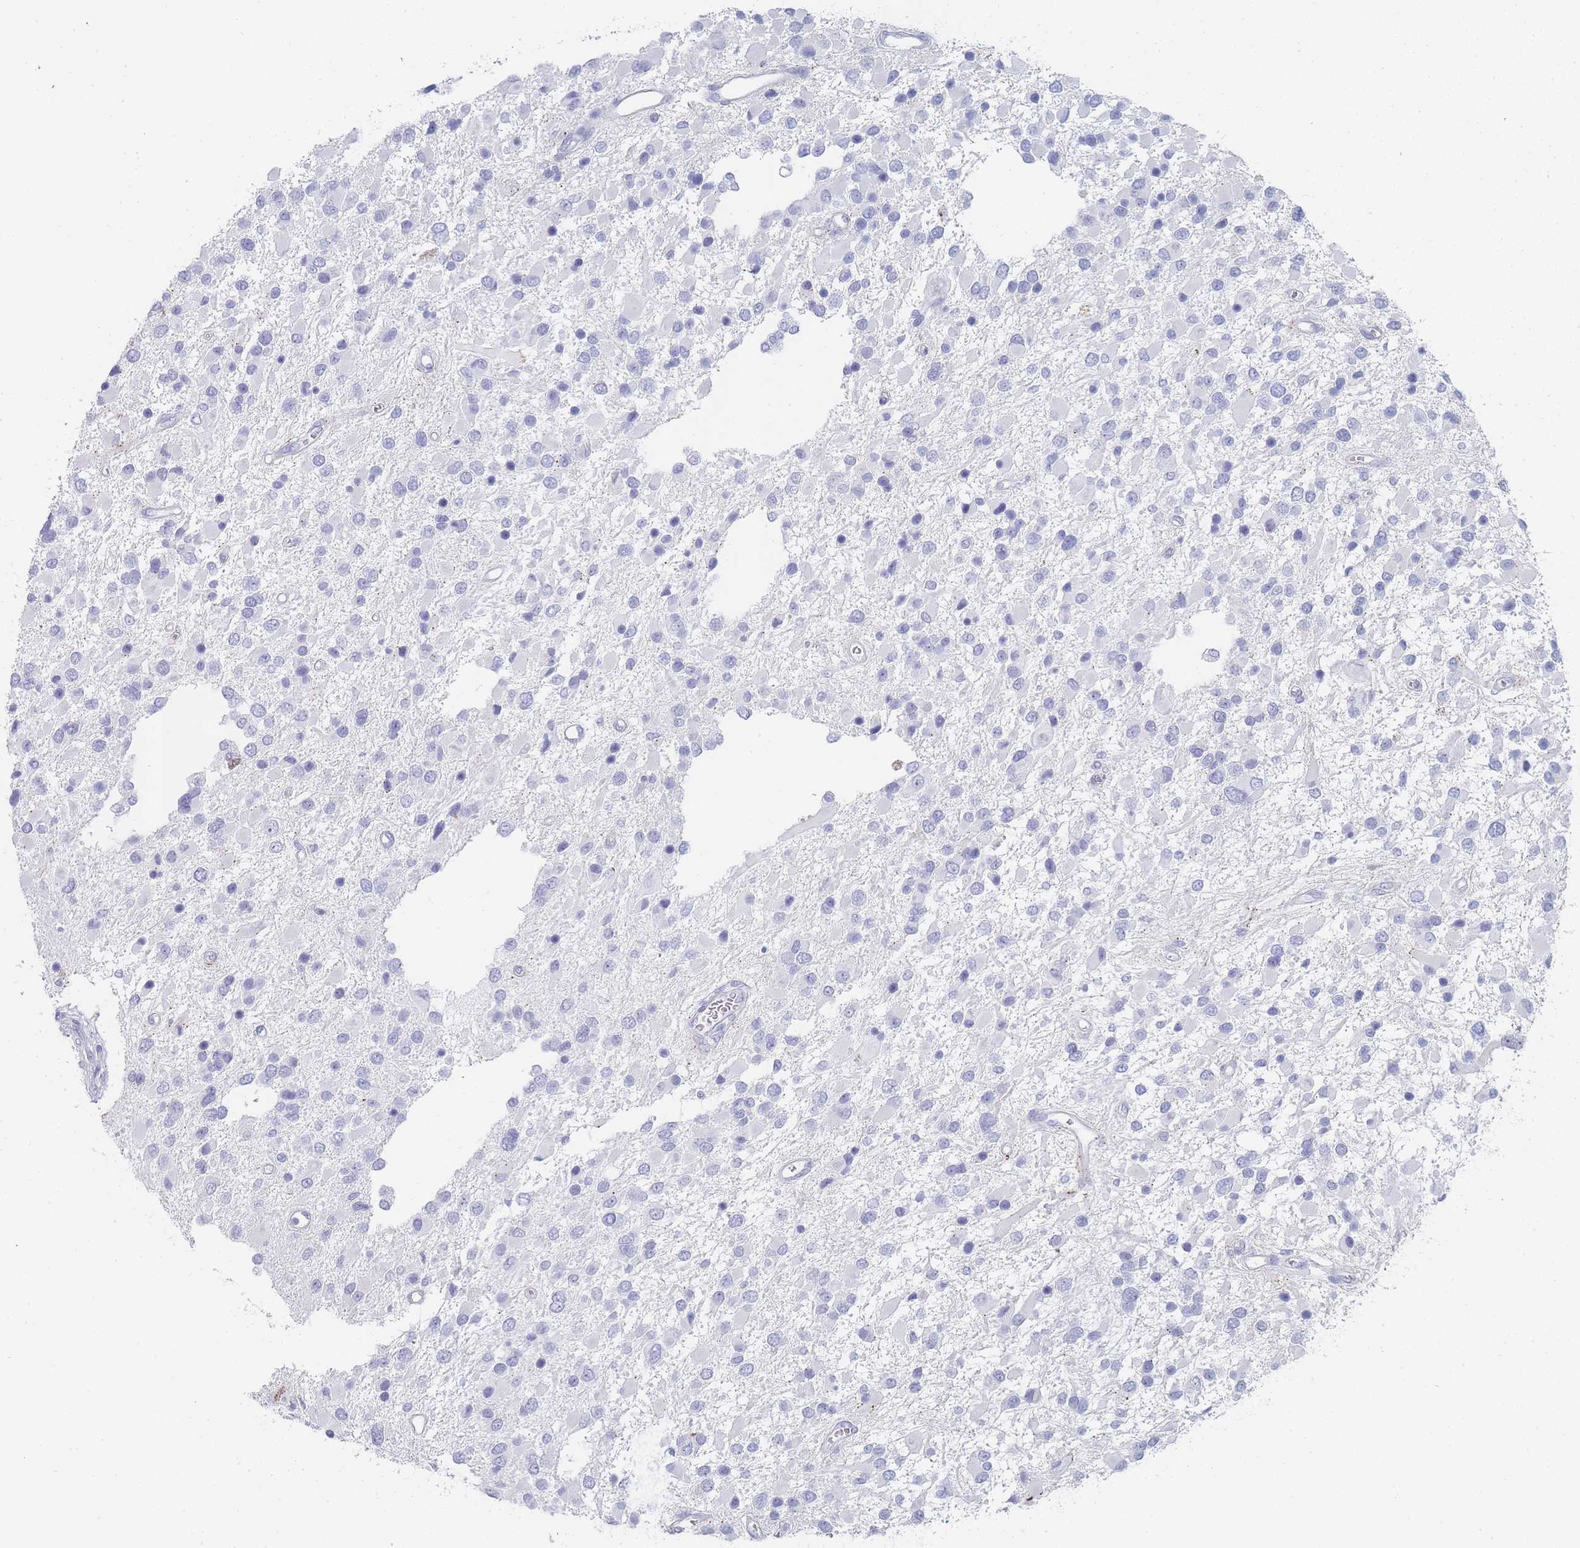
{"staining": {"intensity": "negative", "quantity": "none", "location": "none"}, "tissue": "glioma", "cell_type": "Tumor cells", "image_type": "cancer", "snomed": [{"axis": "morphology", "description": "Glioma, malignant, High grade"}, {"axis": "topography", "description": "Brain"}], "caption": "Malignant high-grade glioma was stained to show a protein in brown. There is no significant expression in tumor cells.", "gene": "IMPG1", "patient": {"sex": "male", "age": 53}}